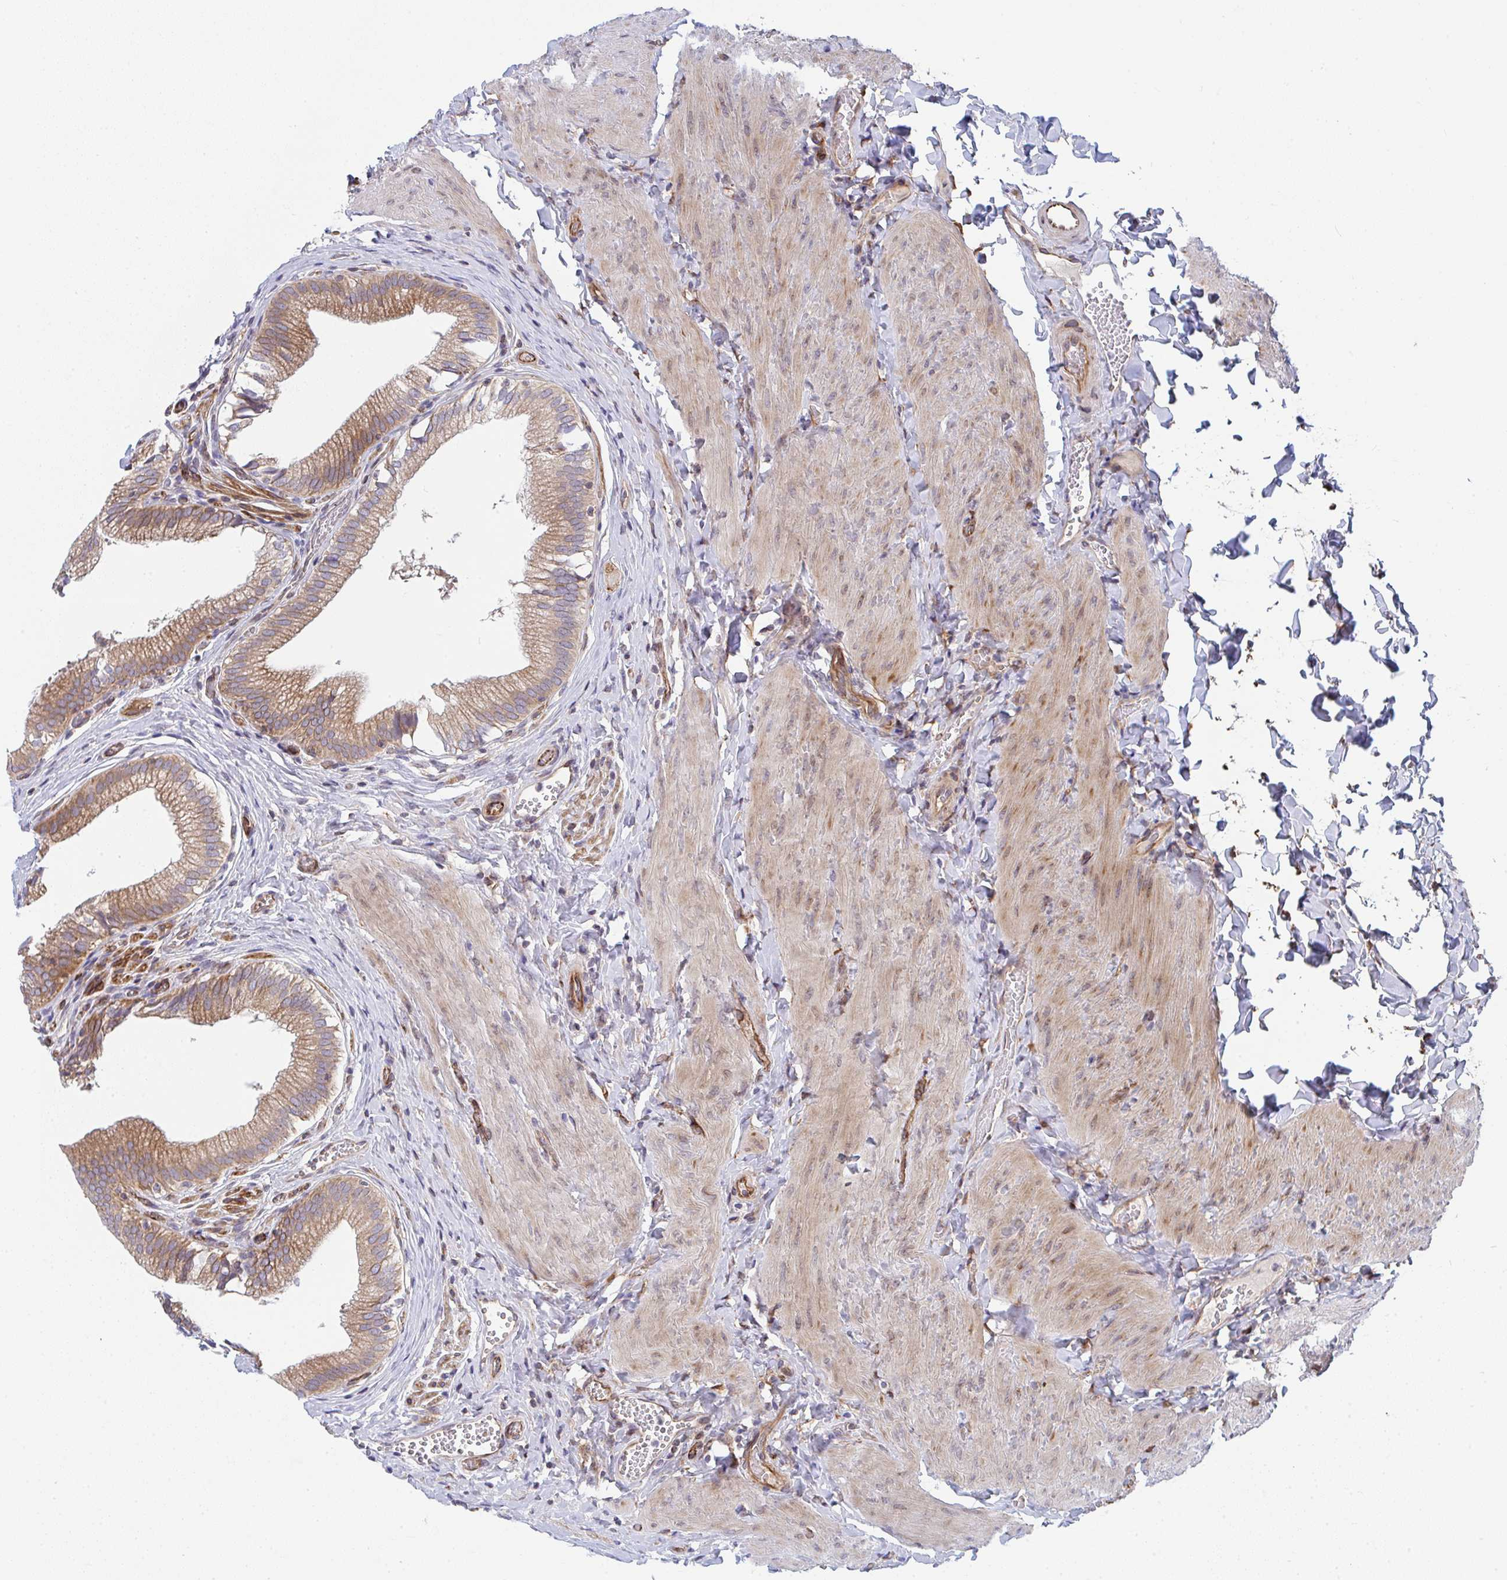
{"staining": {"intensity": "moderate", "quantity": ">75%", "location": "cytoplasmic/membranous"}, "tissue": "gallbladder", "cell_type": "Glandular cells", "image_type": "normal", "snomed": [{"axis": "morphology", "description": "Normal tissue, NOS"}, {"axis": "topography", "description": "Gallbladder"}, {"axis": "topography", "description": "Peripheral nerve tissue"}], "caption": "Immunohistochemistry staining of unremarkable gallbladder, which shows medium levels of moderate cytoplasmic/membranous positivity in approximately >75% of glandular cells indicating moderate cytoplasmic/membranous protein expression. The staining was performed using DAB (brown) for protein detection and nuclei were counterstained in hematoxylin (blue).", "gene": "EIF1AD", "patient": {"sex": "male", "age": 17}}